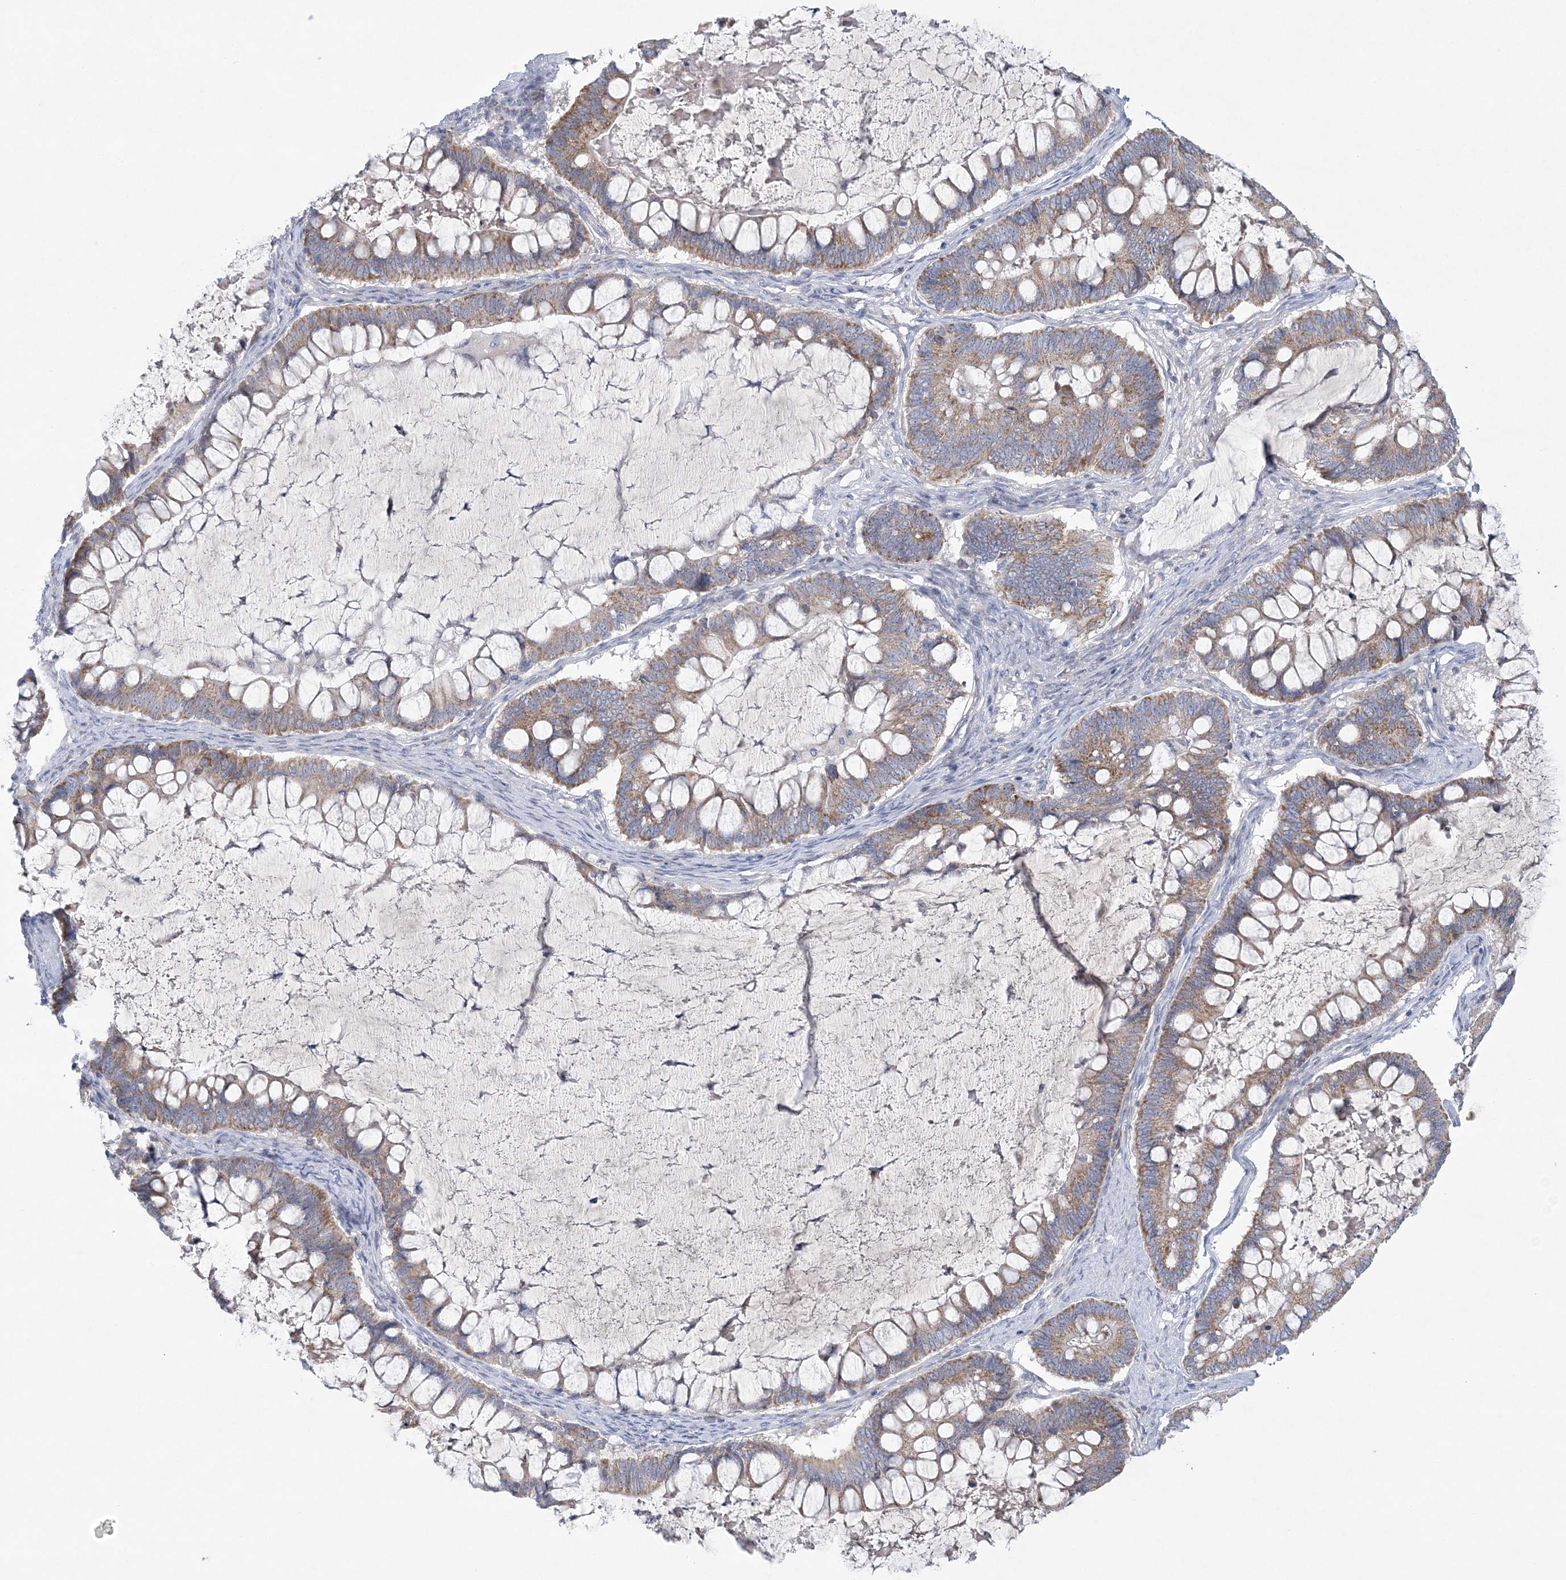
{"staining": {"intensity": "moderate", "quantity": ">75%", "location": "cytoplasmic/membranous"}, "tissue": "ovarian cancer", "cell_type": "Tumor cells", "image_type": "cancer", "snomed": [{"axis": "morphology", "description": "Cystadenocarcinoma, mucinous, NOS"}, {"axis": "topography", "description": "Ovary"}], "caption": "Mucinous cystadenocarcinoma (ovarian) tissue reveals moderate cytoplasmic/membranous expression in approximately >75% of tumor cells (Brightfield microscopy of DAB IHC at high magnification).", "gene": "NIPAL1", "patient": {"sex": "female", "age": 61}}